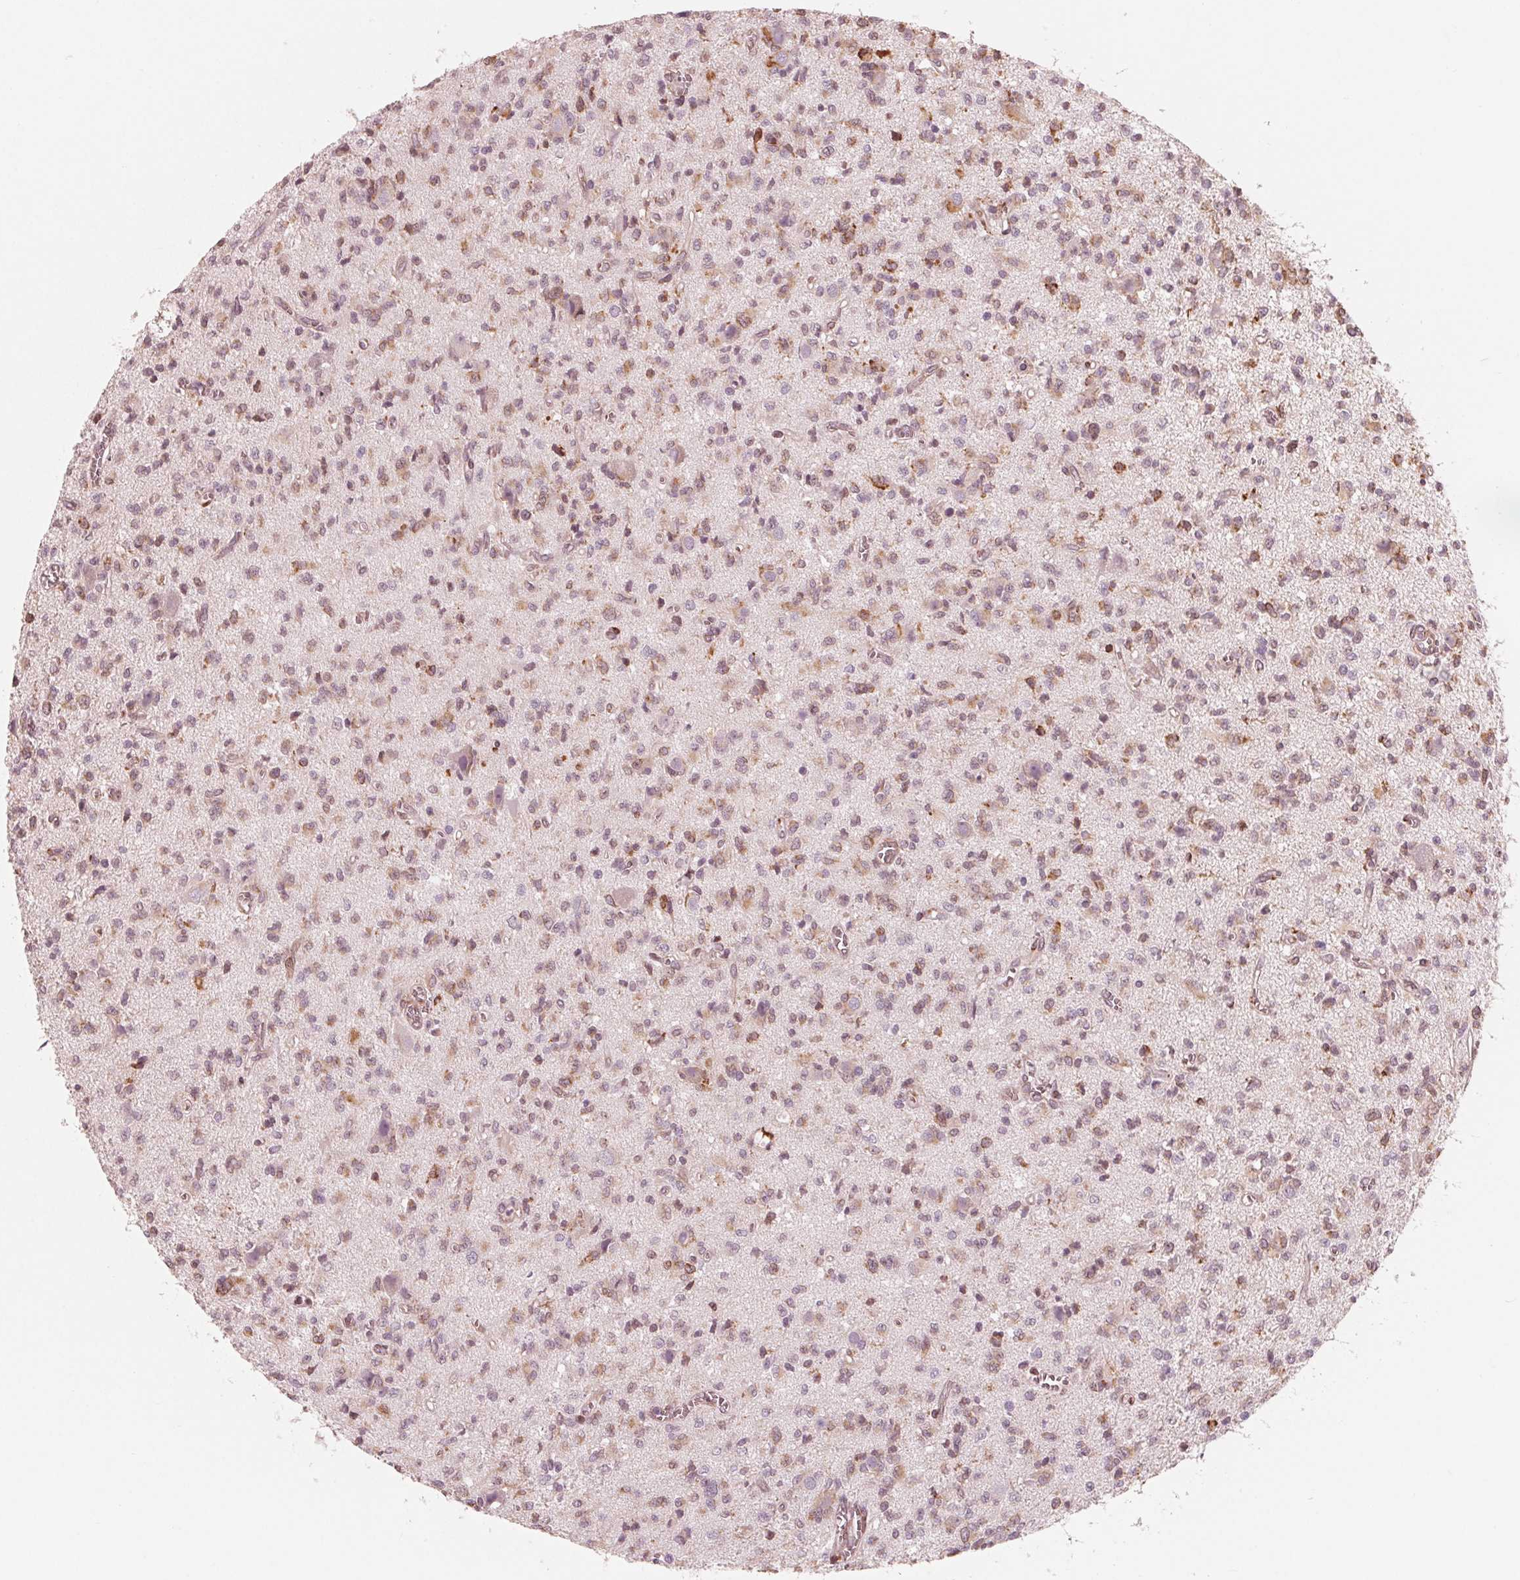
{"staining": {"intensity": "moderate", "quantity": ">75%", "location": "cytoplasmic/membranous"}, "tissue": "glioma", "cell_type": "Tumor cells", "image_type": "cancer", "snomed": [{"axis": "morphology", "description": "Glioma, malignant, Low grade"}, {"axis": "topography", "description": "Brain"}], "caption": "Human glioma stained for a protein (brown) reveals moderate cytoplasmic/membranous positive expression in approximately >75% of tumor cells.", "gene": "IKBIP", "patient": {"sex": "male", "age": 64}}